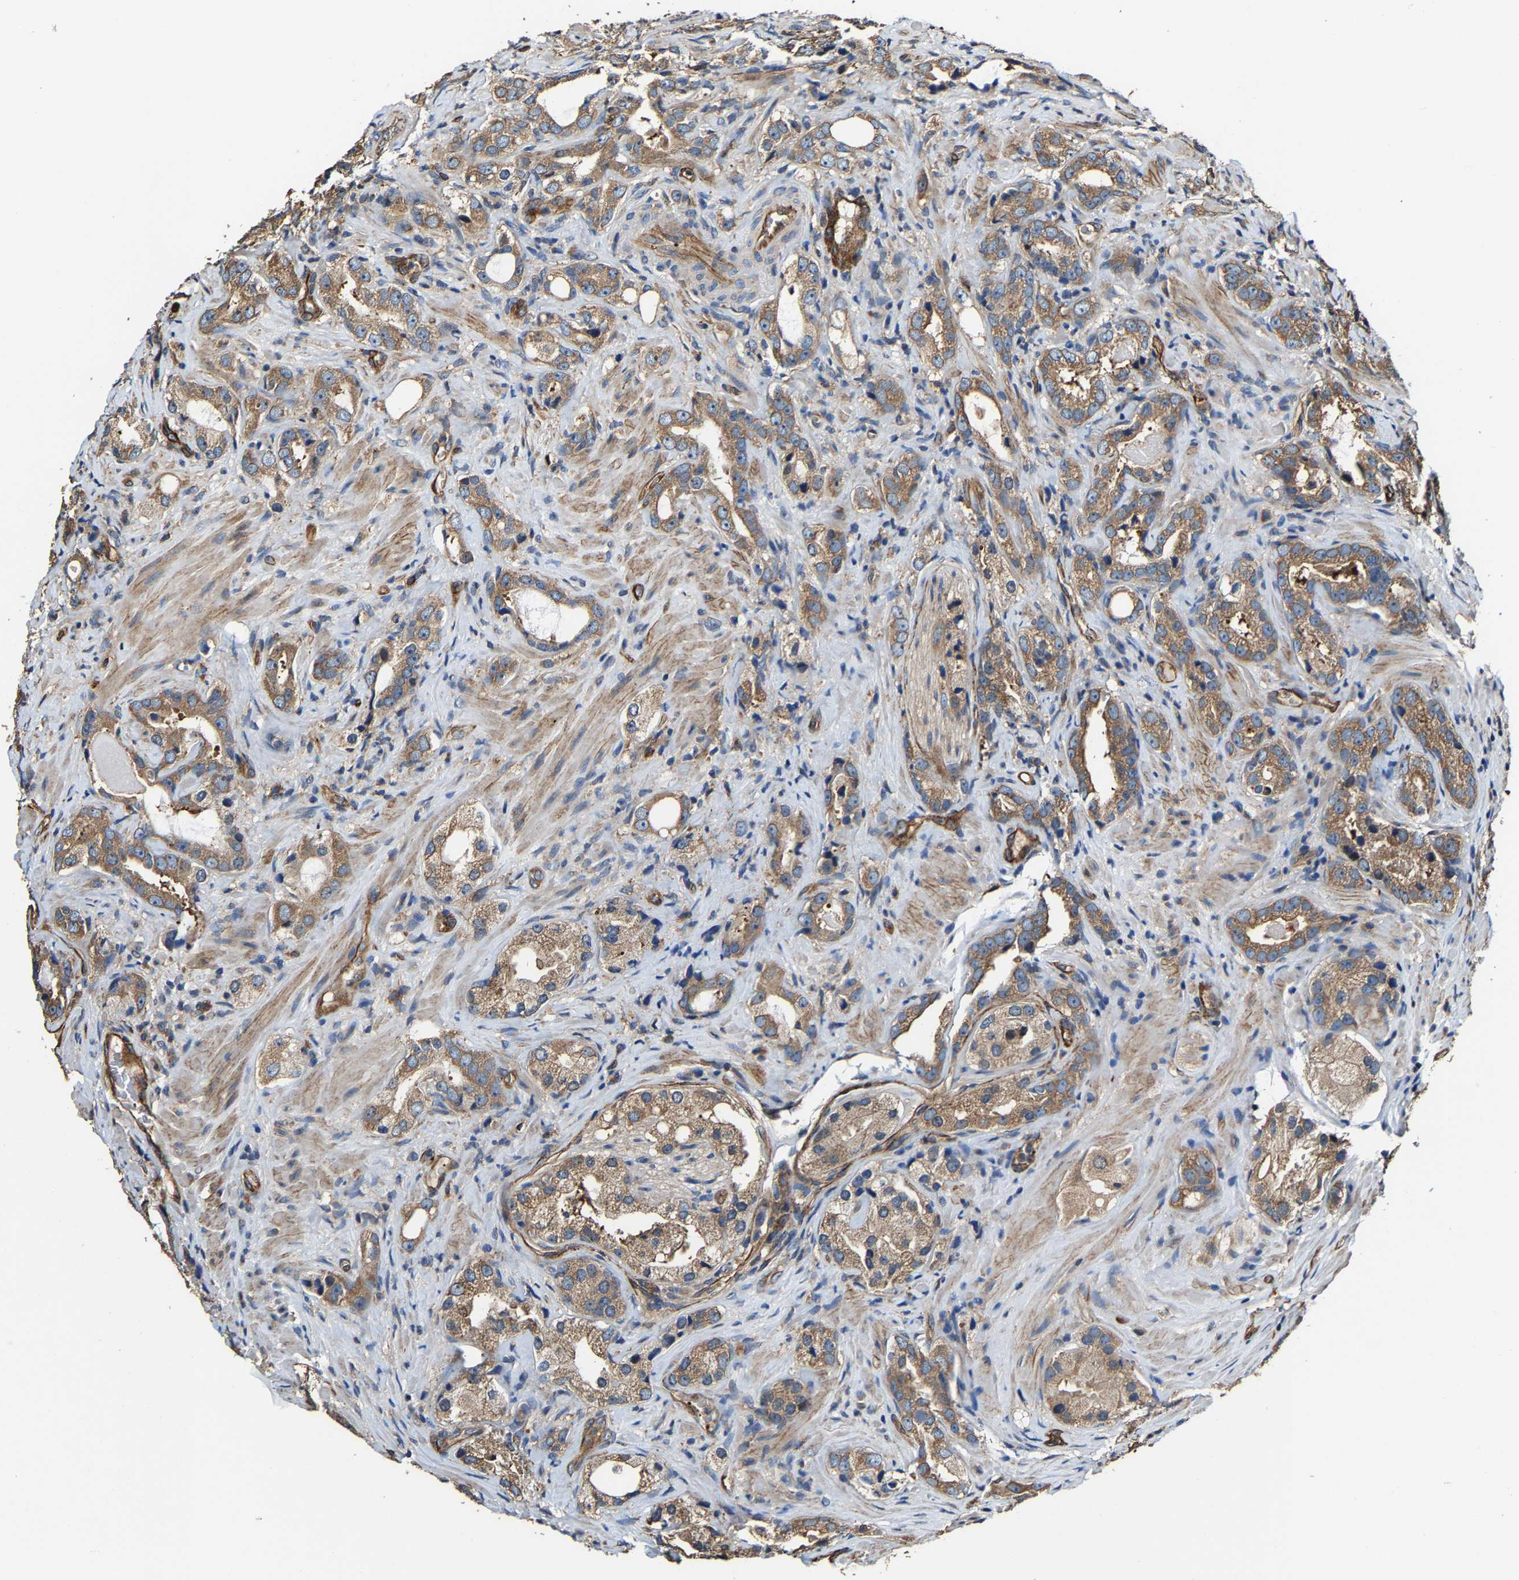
{"staining": {"intensity": "moderate", "quantity": ">75%", "location": "cytoplasmic/membranous"}, "tissue": "prostate cancer", "cell_type": "Tumor cells", "image_type": "cancer", "snomed": [{"axis": "morphology", "description": "Adenocarcinoma, High grade"}, {"axis": "topography", "description": "Prostate"}], "caption": "Immunohistochemical staining of human high-grade adenocarcinoma (prostate) exhibits medium levels of moderate cytoplasmic/membranous expression in about >75% of tumor cells.", "gene": "GFRA3", "patient": {"sex": "male", "age": 63}}